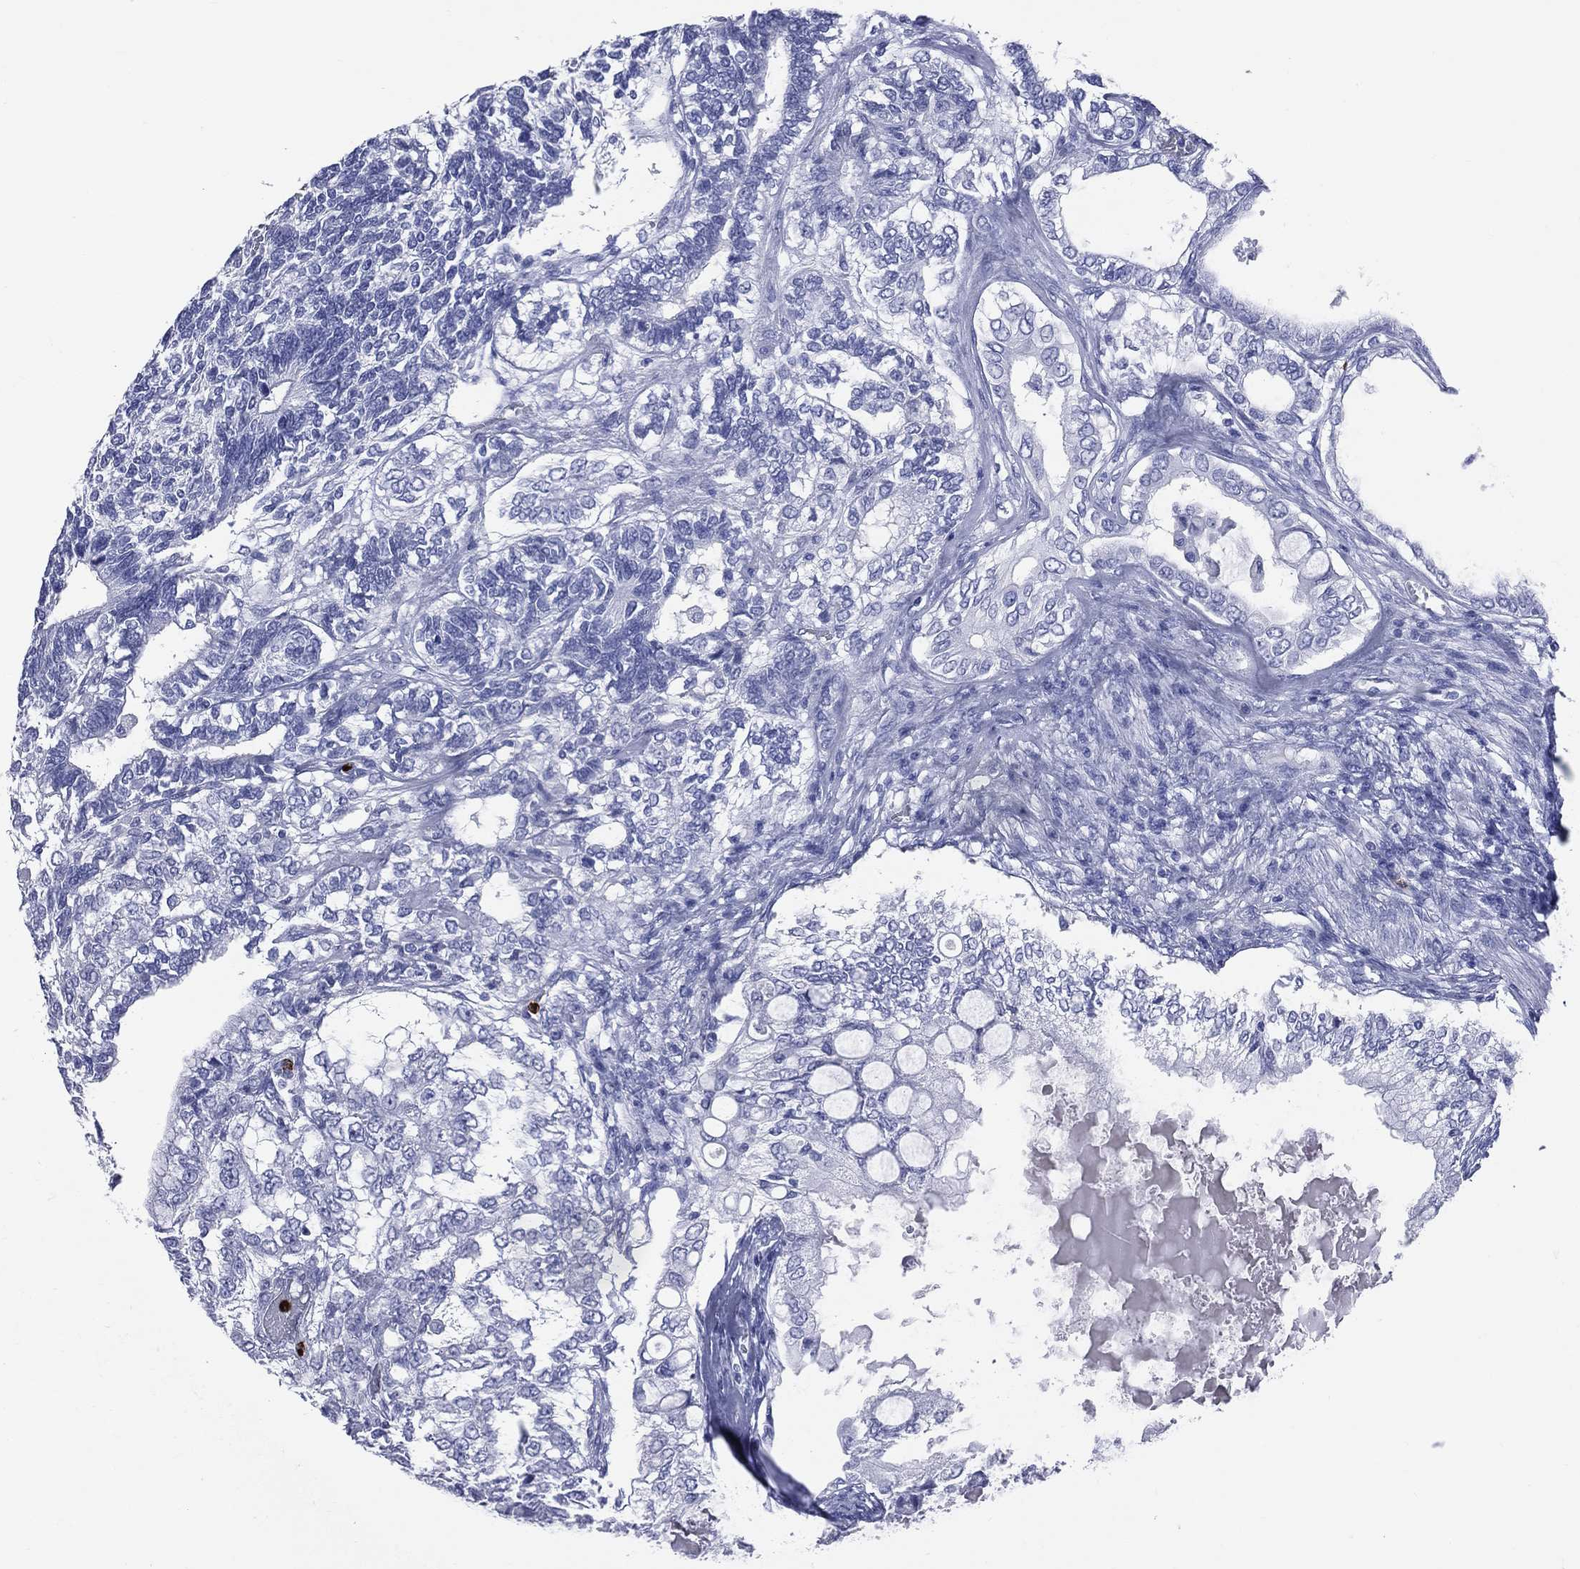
{"staining": {"intensity": "negative", "quantity": "none", "location": "none"}, "tissue": "testis cancer", "cell_type": "Tumor cells", "image_type": "cancer", "snomed": [{"axis": "morphology", "description": "Seminoma, NOS"}, {"axis": "morphology", "description": "Carcinoma, Embryonal, NOS"}, {"axis": "topography", "description": "Testis"}], "caption": "This image is of testis cancer (embryonal carcinoma) stained with IHC to label a protein in brown with the nuclei are counter-stained blue. There is no expression in tumor cells.", "gene": "PGLYRP1", "patient": {"sex": "male", "age": 41}}